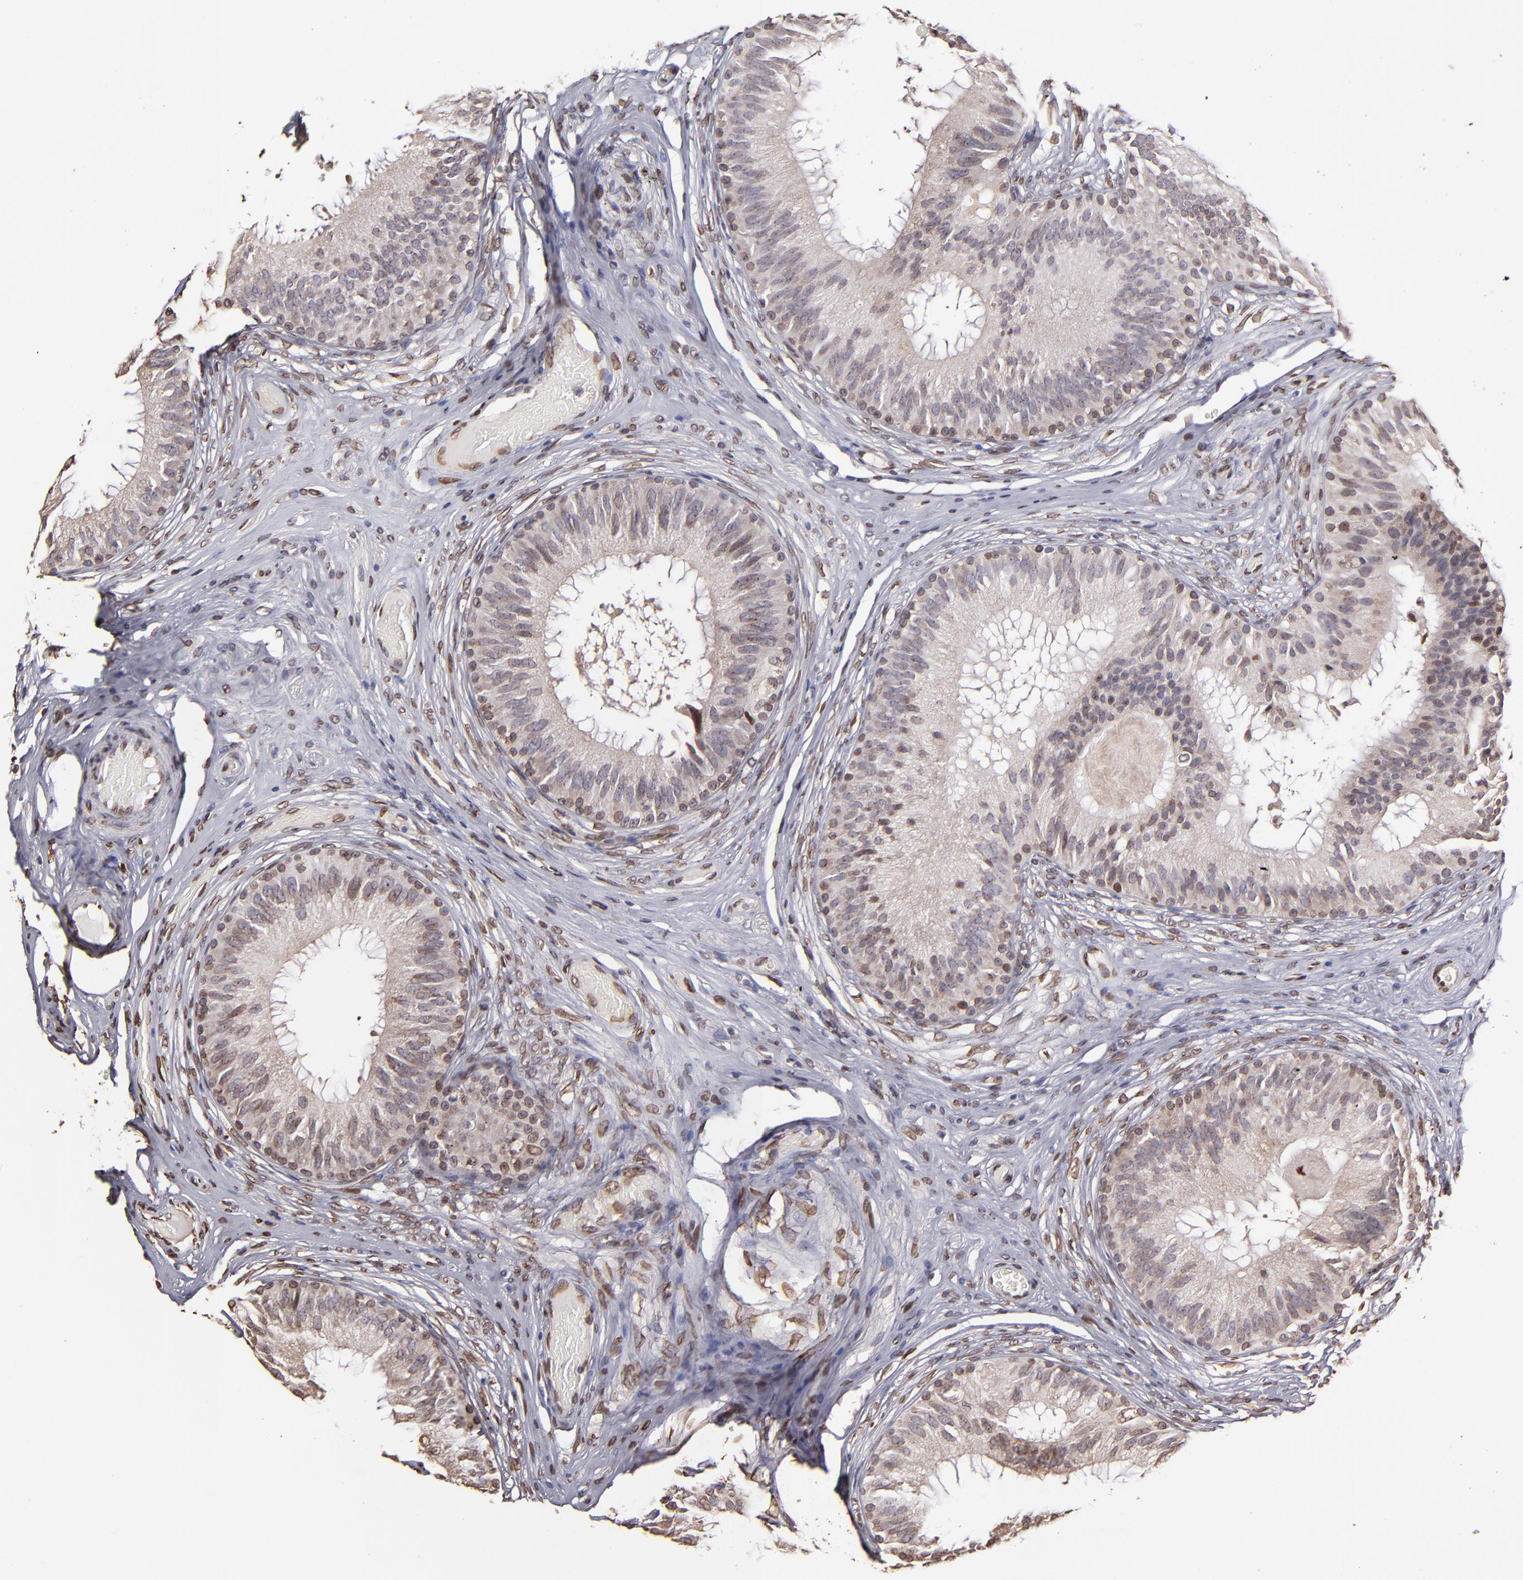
{"staining": {"intensity": "moderate", "quantity": "25%-75%", "location": "nuclear"}, "tissue": "epididymis", "cell_type": "Glandular cells", "image_type": "normal", "snomed": [{"axis": "morphology", "description": "Normal tissue, NOS"}, {"axis": "topography", "description": "Epididymis"}], "caption": "The image shows staining of unremarkable epididymis, revealing moderate nuclear protein staining (brown color) within glandular cells.", "gene": "PUM3", "patient": {"sex": "male", "age": 32}}